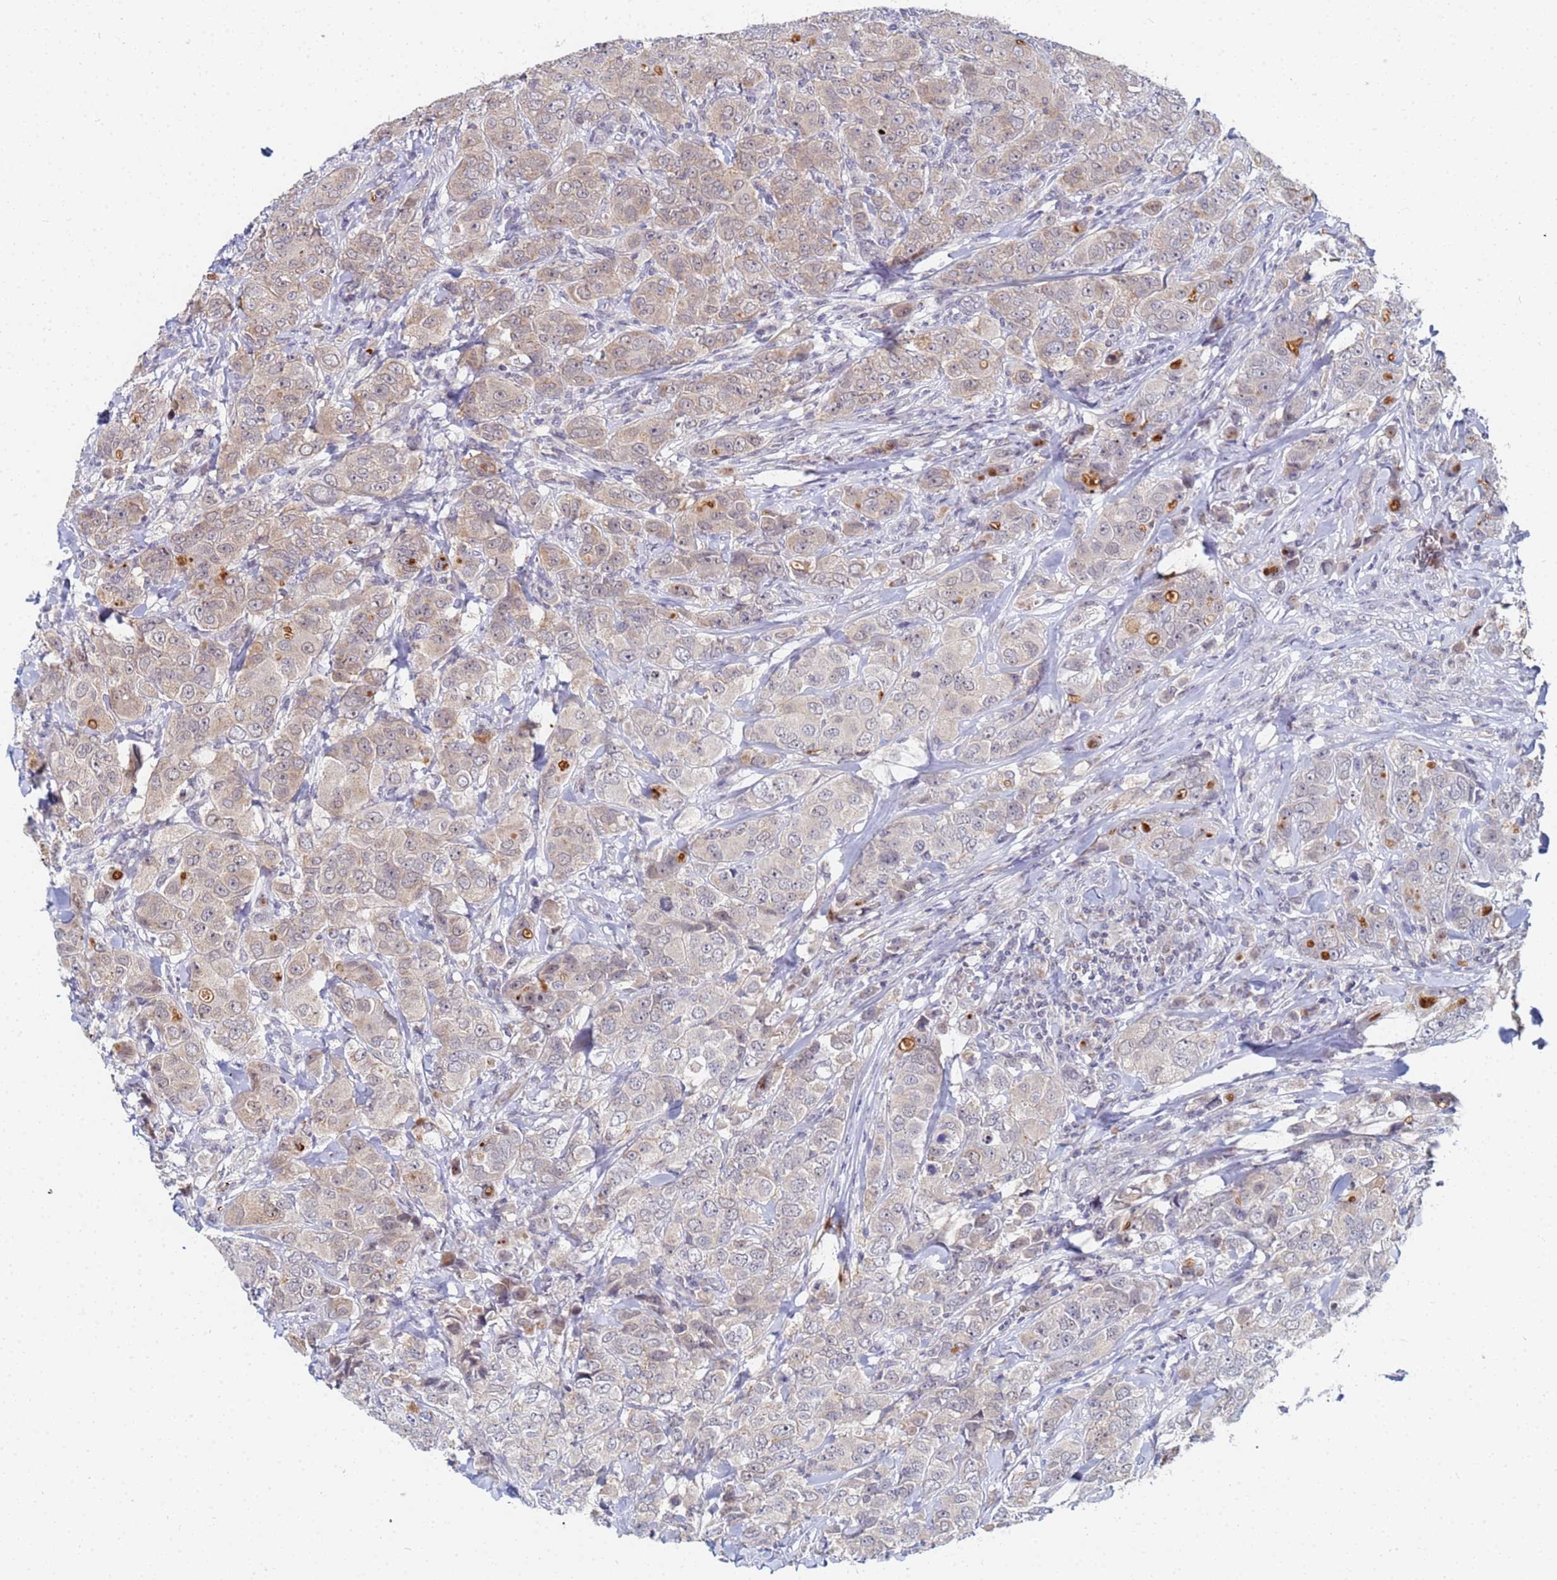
{"staining": {"intensity": "weak", "quantity": "<25%", "location": "cytoplasmic/membranous"}, "tissue": "breast cancer", "cell_type": "Tumor cells", "image_type": "cancer", "snomed": [{"axis": "morphology", "description": "Duct carcinoma"}, {"axis": "topography", "description": "Breast"}], "caption": "Immunohistochemistry micrograph of neoplastic tissue: breast cancer stained with DAB exhibits no significant protein staining in tumor cells.", "gene": "MTCL1", "patient": {"sex": "female", "age": 43}}